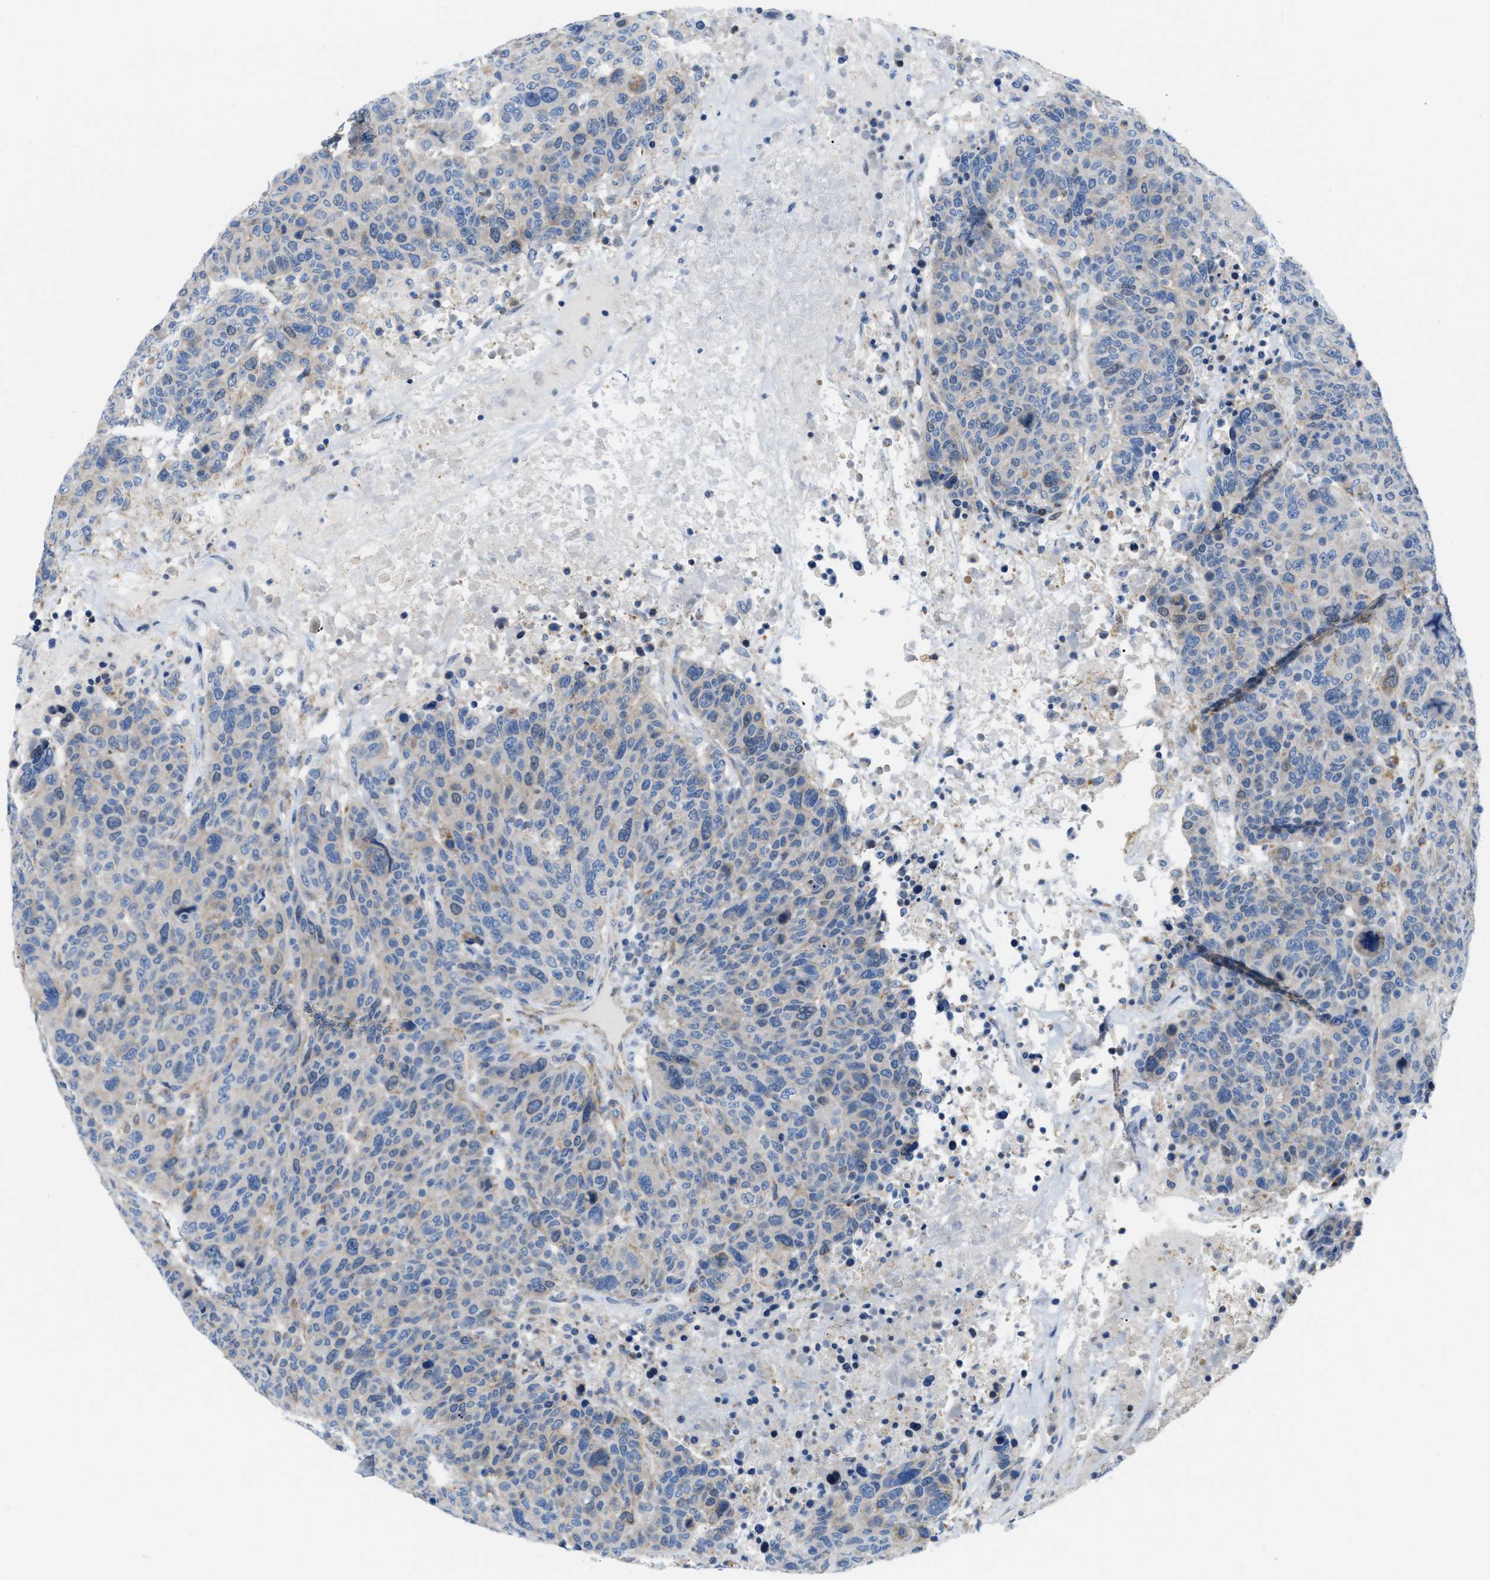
{"staining": {"intensity": "weak", "quantity": "<25%", "location": "cytoplasmic/membranous"}, "tissue": "breast cancer", "cell_type": "Tumor cells", "image_type": "cancer", "snomed": [{"axis": "morphology", "description": "Duct carcinoma"}, {"axis": "topography", "description": "Breast"}], "caption": "Histopathology image shows no protein expression in tumor cells of breast intraductal carcinoma tissue.", "gene": "JADE1", "patient": {"sex": "female", "age": 37}}